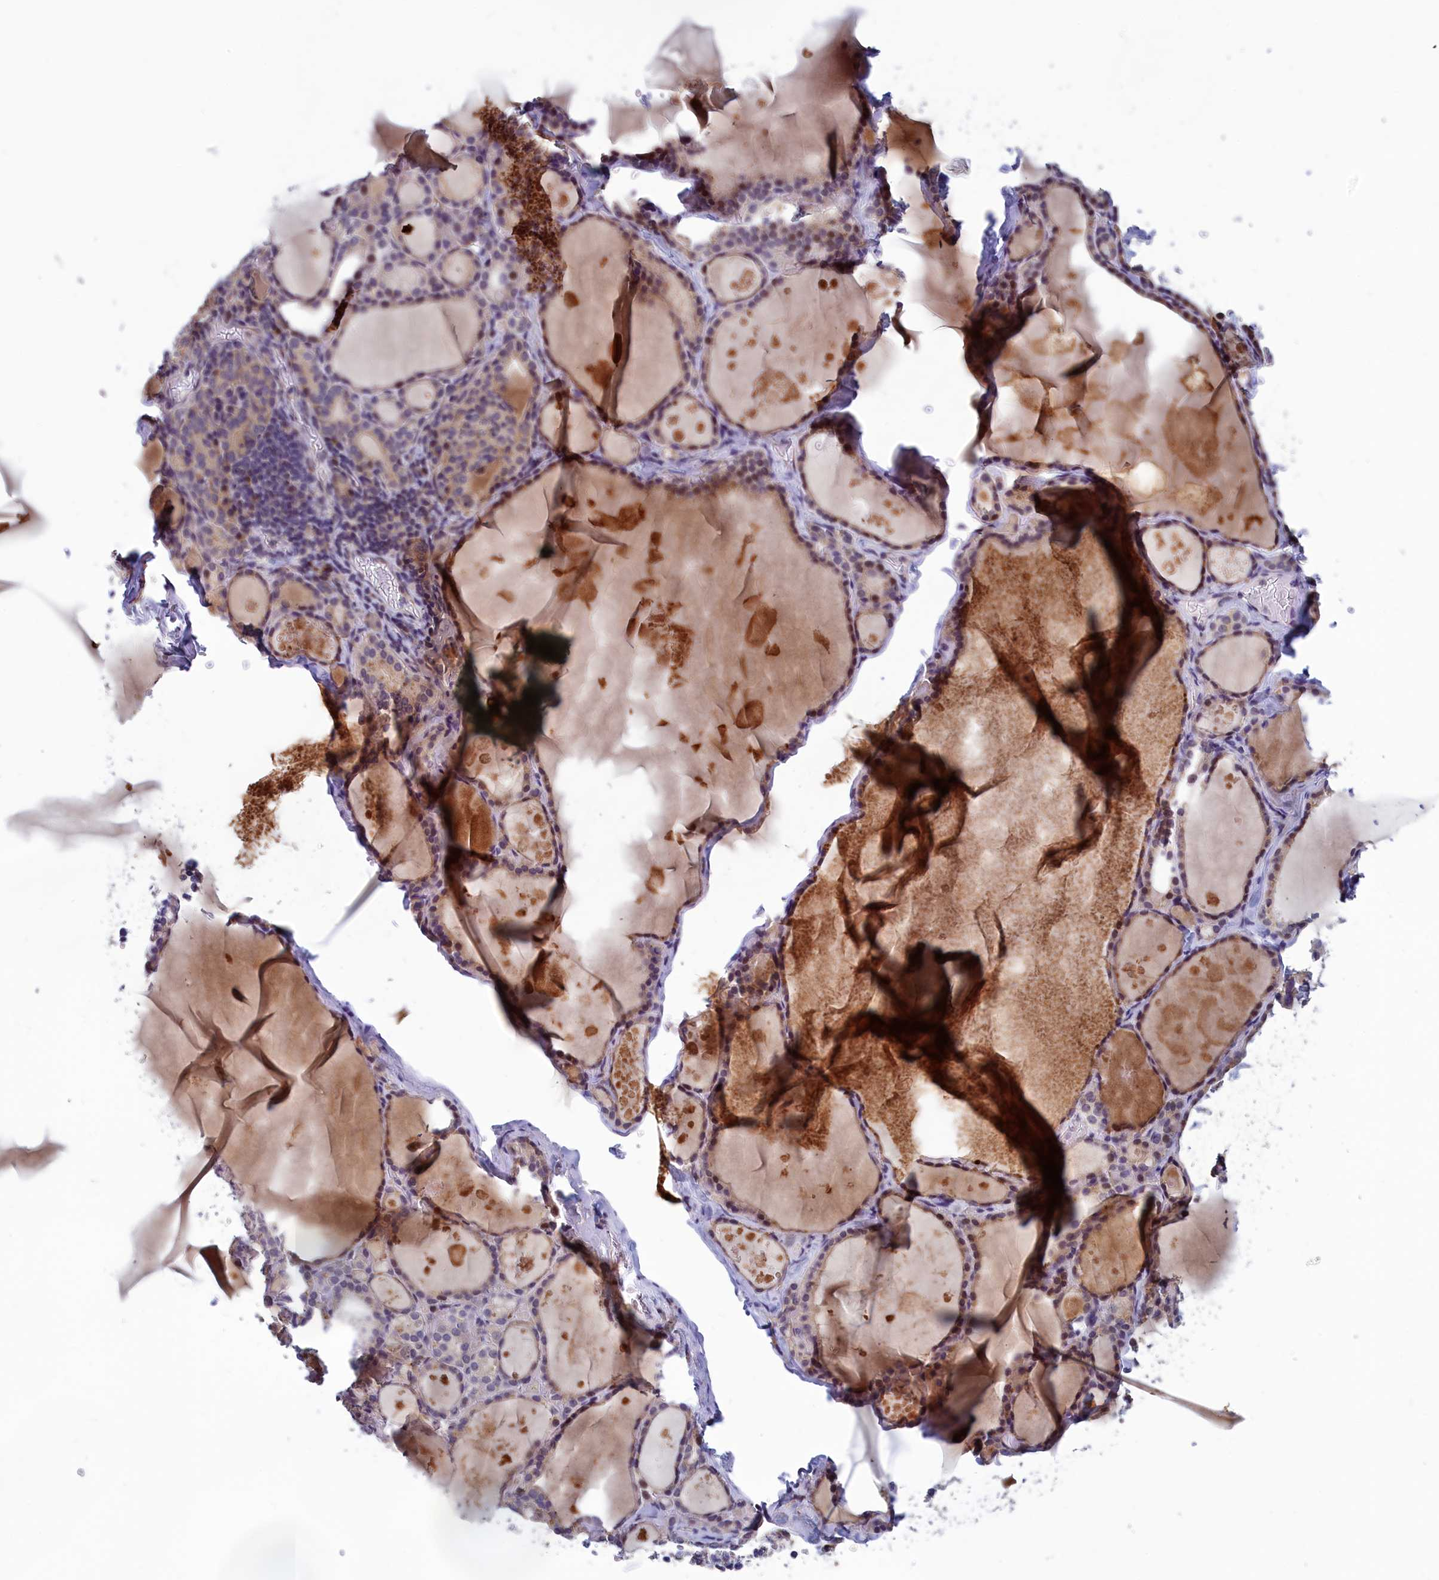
{"staining": {"intensity": "weak", "quantity": "25%-75%", "location": "cytoplasmic/membranous"}, "tissue": "thyroid gland", "cell_type": "Glandular cells", "image_type": "normal", "snomed": [{"axis": "morphology", "description": "Normal tissue, NOS"}, {"axis": "topography", "description": "Thyroid gland"}], "caption": "A histopathology image showing weak cytoplasmic/membranous expression in approximately 25%-75% of glandular cells in unremarkable thyroid gland, as visualized by brown immunohistochemical staining.", "gene": "HECA", "patient": {"sex": "male", "age": 56}}